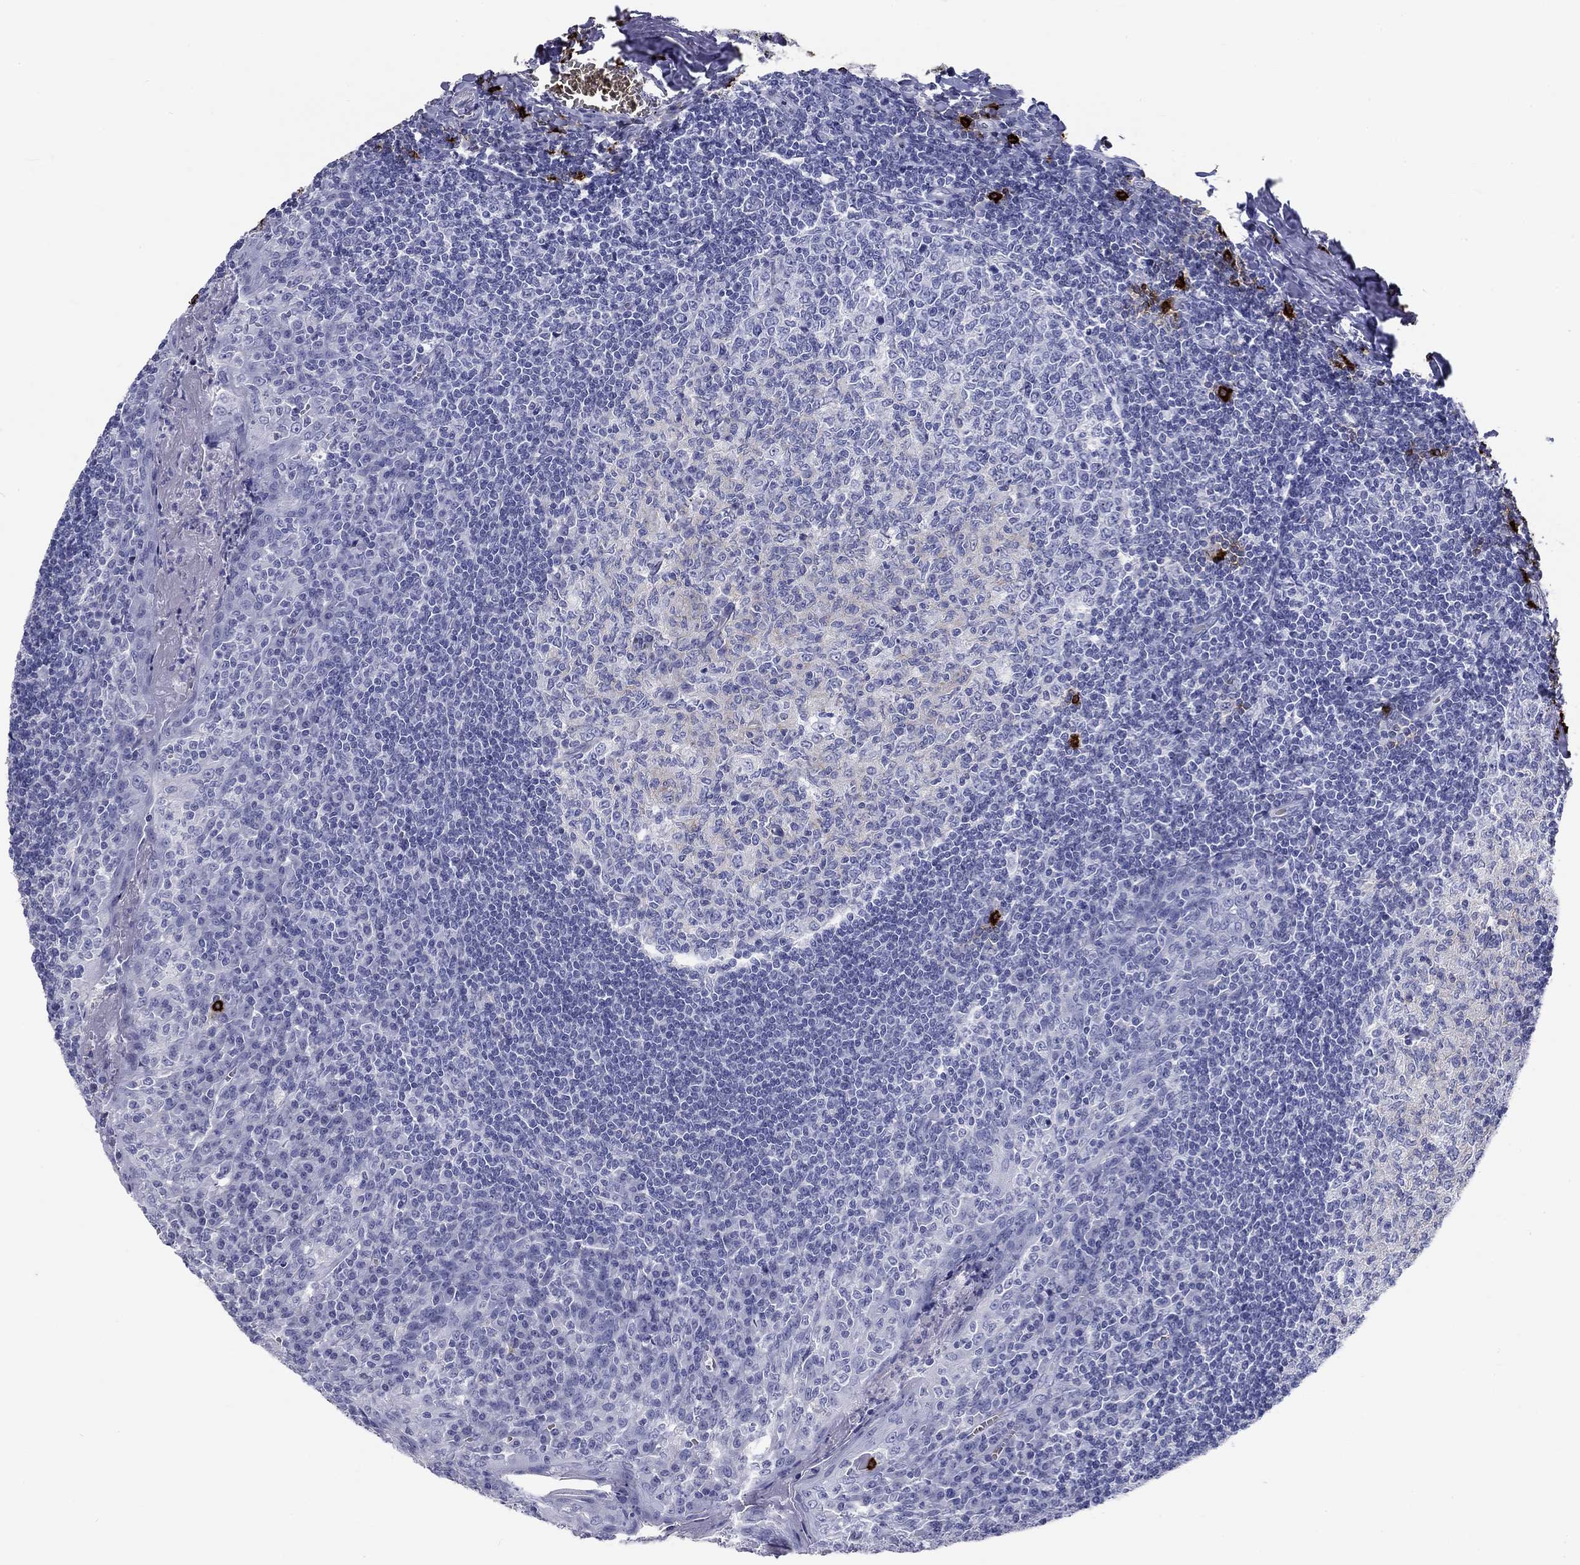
{"staining": {"intensity": "negative", "quantity": "none", "location": "none"}, "tissue": "tonsil", "cell_type": "Germinal center cells", "image_type": "normal", "snomed": [{"axis": "morphology", "description": "Normal tissue, NOS"}, {"axis": "topography", "description": "Tonsil"}], "caption": "High power microscopy histopathology image of an immunohistochemistry (IHC) photomicrograph of normal tonsil, revealing no significant expression in germinal center cells.", "gene": "CD40LG", "patient": {"sex": "female", "age": 13}}